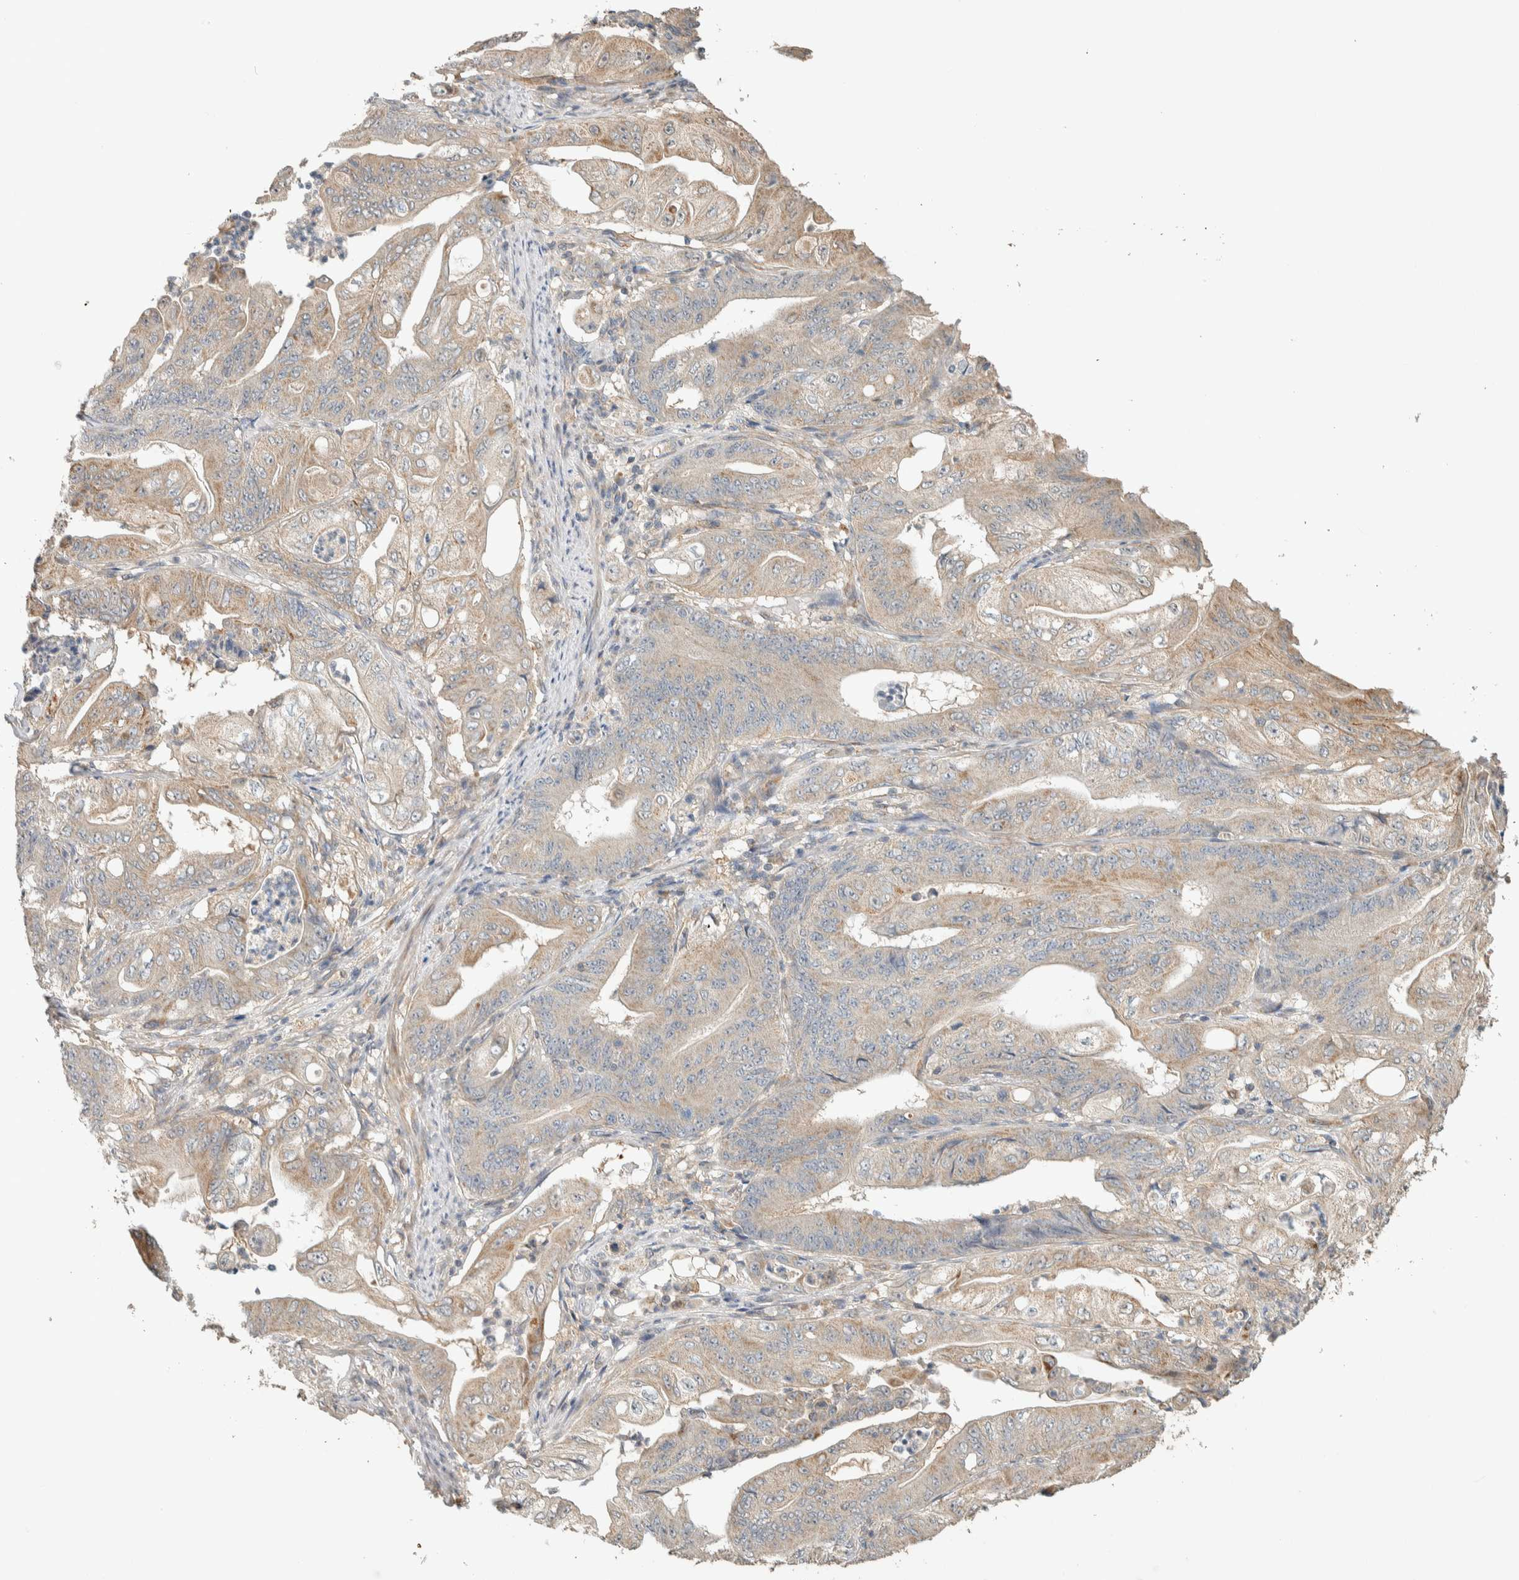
{"staining": {"intensity": "weak", "quantity": "25%-75%", "location": "cytoplasmic/membranous"}, "tissue": "stomach cancer", "cell_type": "Tumor cells", "image_type": "cancer", "snomed": [{"axis": "morphology", "description": "Adenocarcinoma, NOS"}, {"axis": "topography", "description": "Stomach"}], "caption": "A high-resolution micrograph shows immunohistochemistry (IHC) staining of adenocarcinoma (stomach), which reveals weak cytoplasmic/membranous expression in approximately 25%-75% of tumor cells. (brown staining indicates protein expression, while blue staining denotes nuclei).", "gene": "PDE7B", "patient": {"sex": "female", "age": 73}}